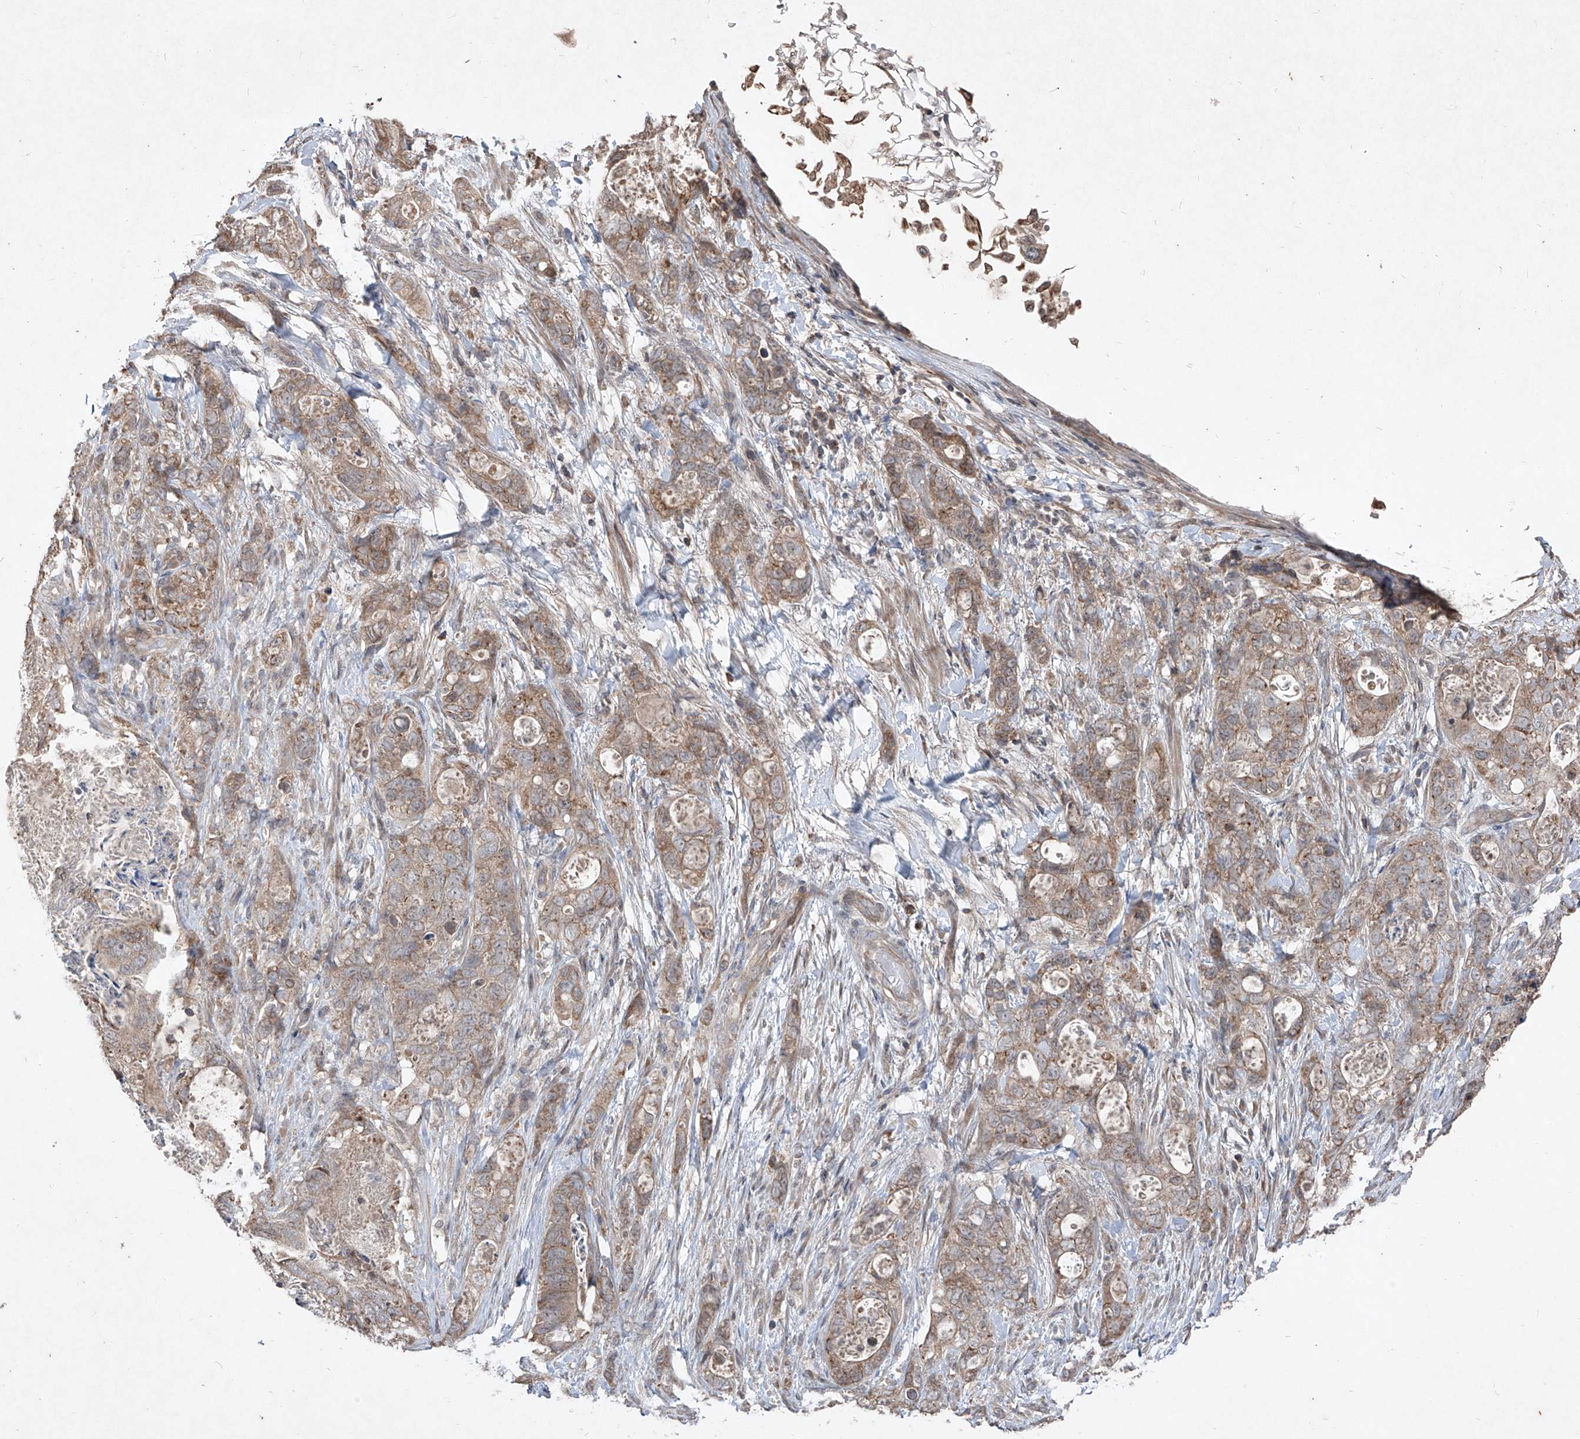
{"staining": {"intensity": "moderate", "quantity": ">75%", "location": "cytoplasmic/membranous"}, "tissue": "stomach cancer", "cell_type": "Tumor cells", "image_type": "cancer", "snomed": [{"axis": "morphology", "description": "Normal tissue, NOS"}, {"axis": "morphology", "description": "Adenocarcinoma, NOS"}, {"axis": "topography", "description": "Stomach"}], "caption": "This photomicrograph reveals immunohistochemistry (IHC) staining of human stomach cancer, with medium moderate cytoplasmic/membranous positivity in about >75% of tumor cells.", "gene": "ABCD3", "patient": {"sex": "female", "age": 89}}